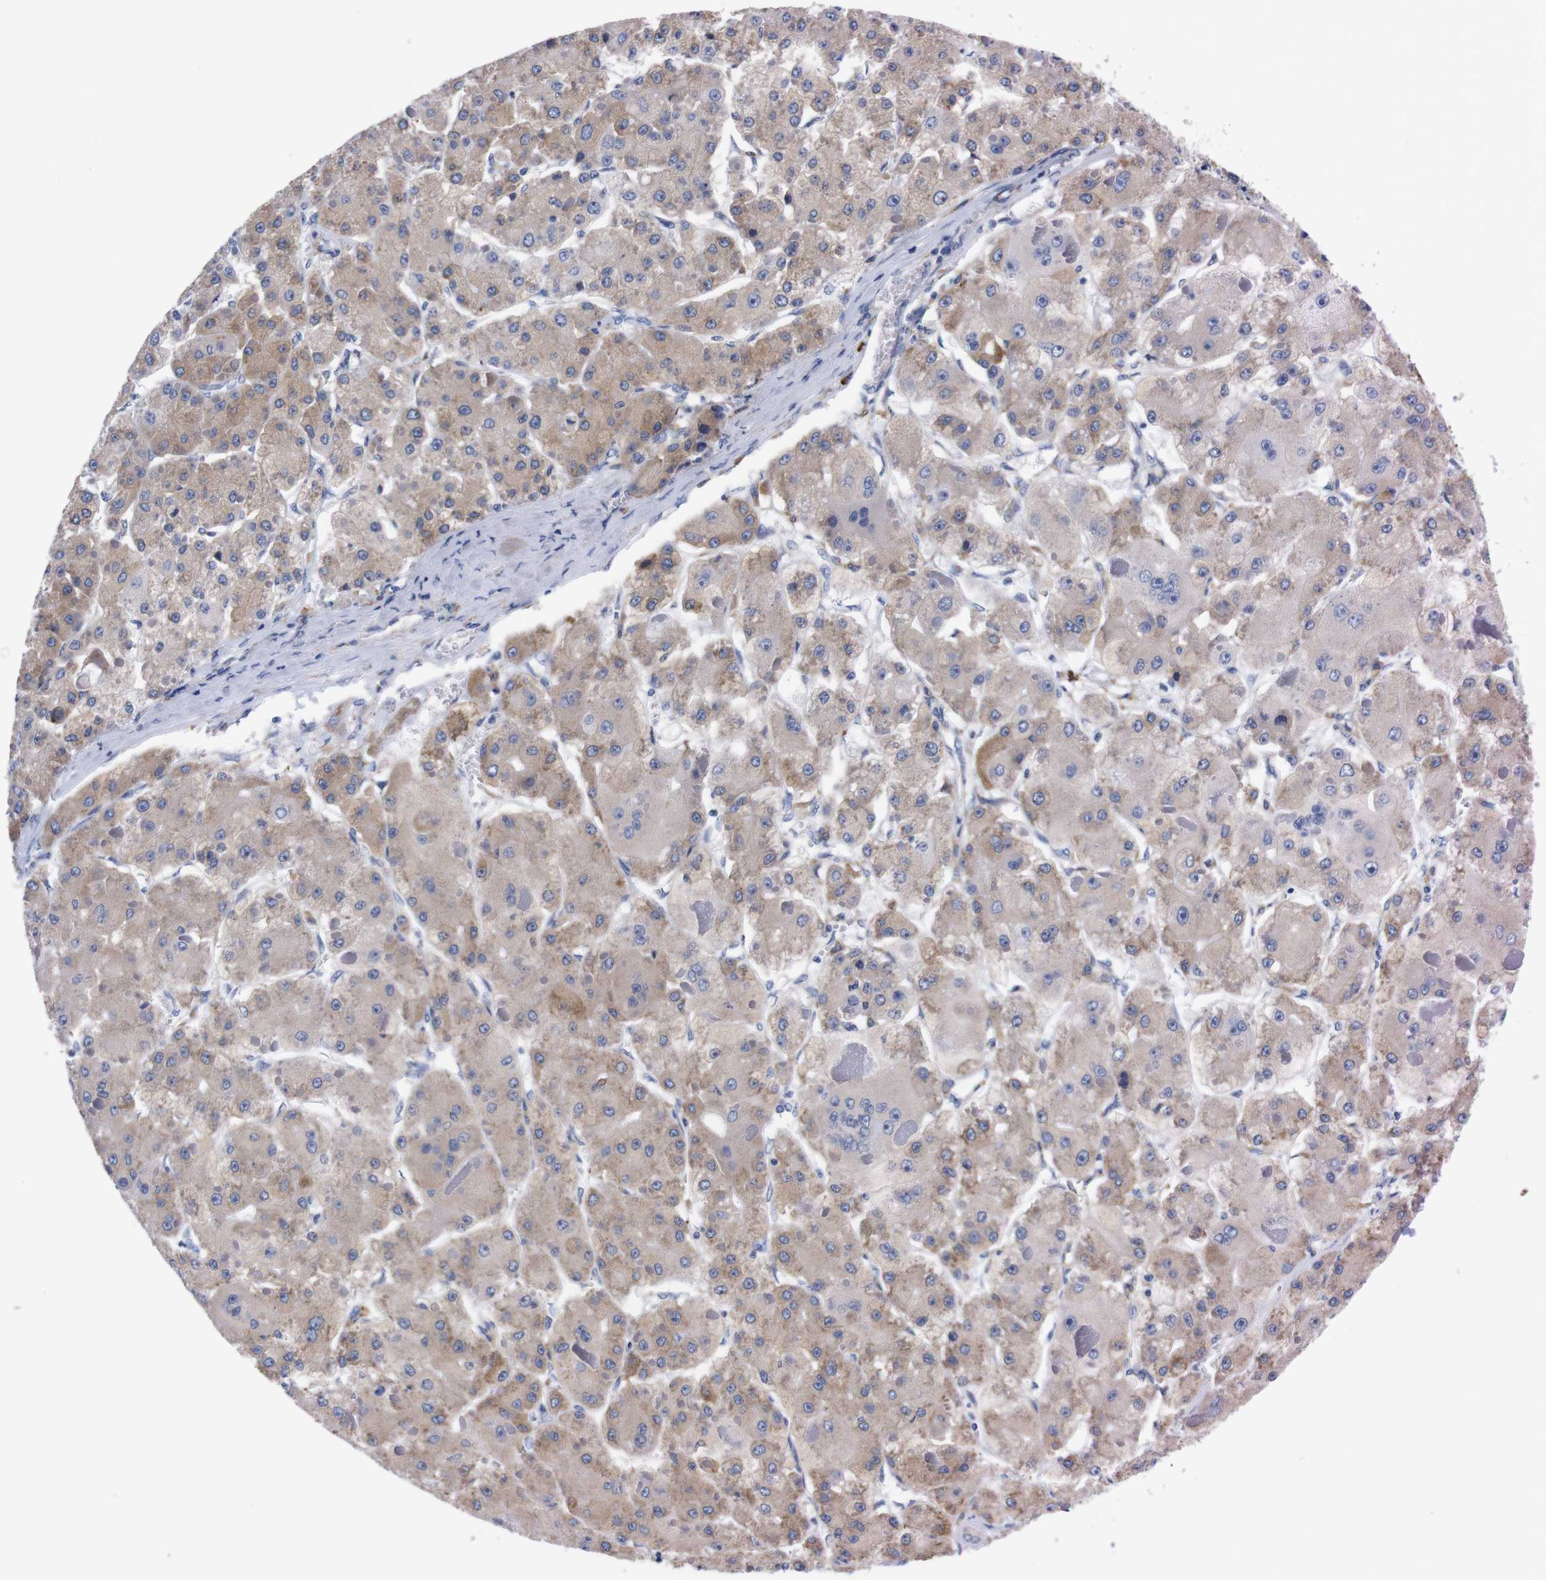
{"staining": {"intensity": "weak", "quantity": ">75%", "location": "cytoplasmic/membranous"}, "tissue": "liver cancer", "cell_type": "Tumor cells", "image_type": "cancer", "snomed": [{"axis": "morphology", "description": "Carcinoma, Hepatocellular, NOS"}, {"axis": "topography", "description": "Liver"}], "caption": "Tumor cells show weak cytoplasmic/membranous staining in approximately >75% of cells in hepatocellular carcinoma (liver).", "gene": "NEBL", "patient": {"sex": "female", "age": 73}}